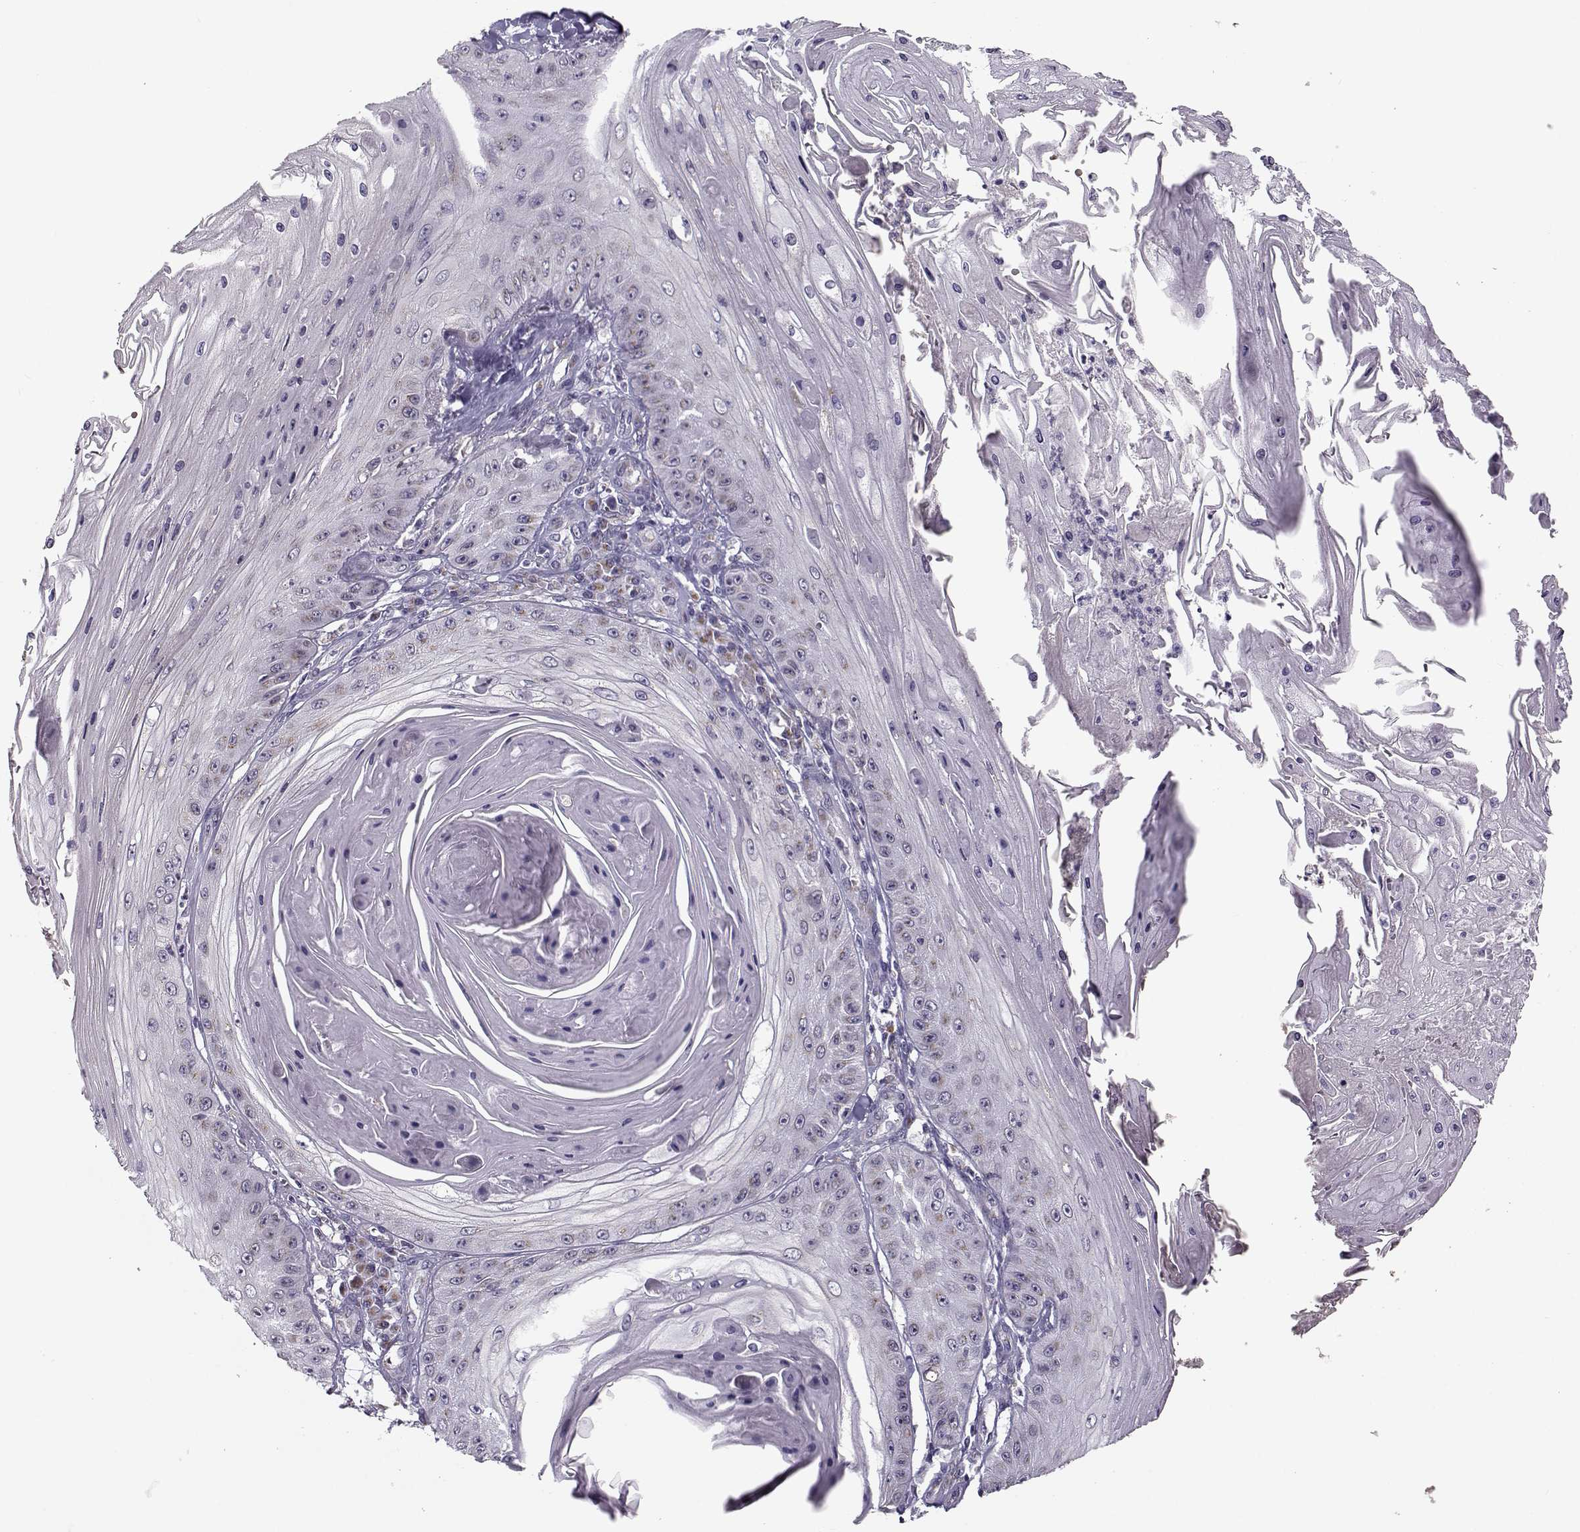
{"staining": {"intensity": "weak", "quantity": ">75%", "location": "cytoplasmic/membranous"}, "tissue": "skin cancer", "cell_type": "Tumor cells", "image_type": "cancer", "snomed": [{"axis": "morphology", "description": "Squamous cell carcinoma, NOS"}, {"axis": "topography", "description": "Skin"}], "caption": "Tumor cells display low levels of weak cytoplasmic/membranous staining in approximately >75% of cells in skin cancer (squamous cell carcinoma).", "gene": "SLC4A5", "patient": {"sex": "male", "age": 70}}